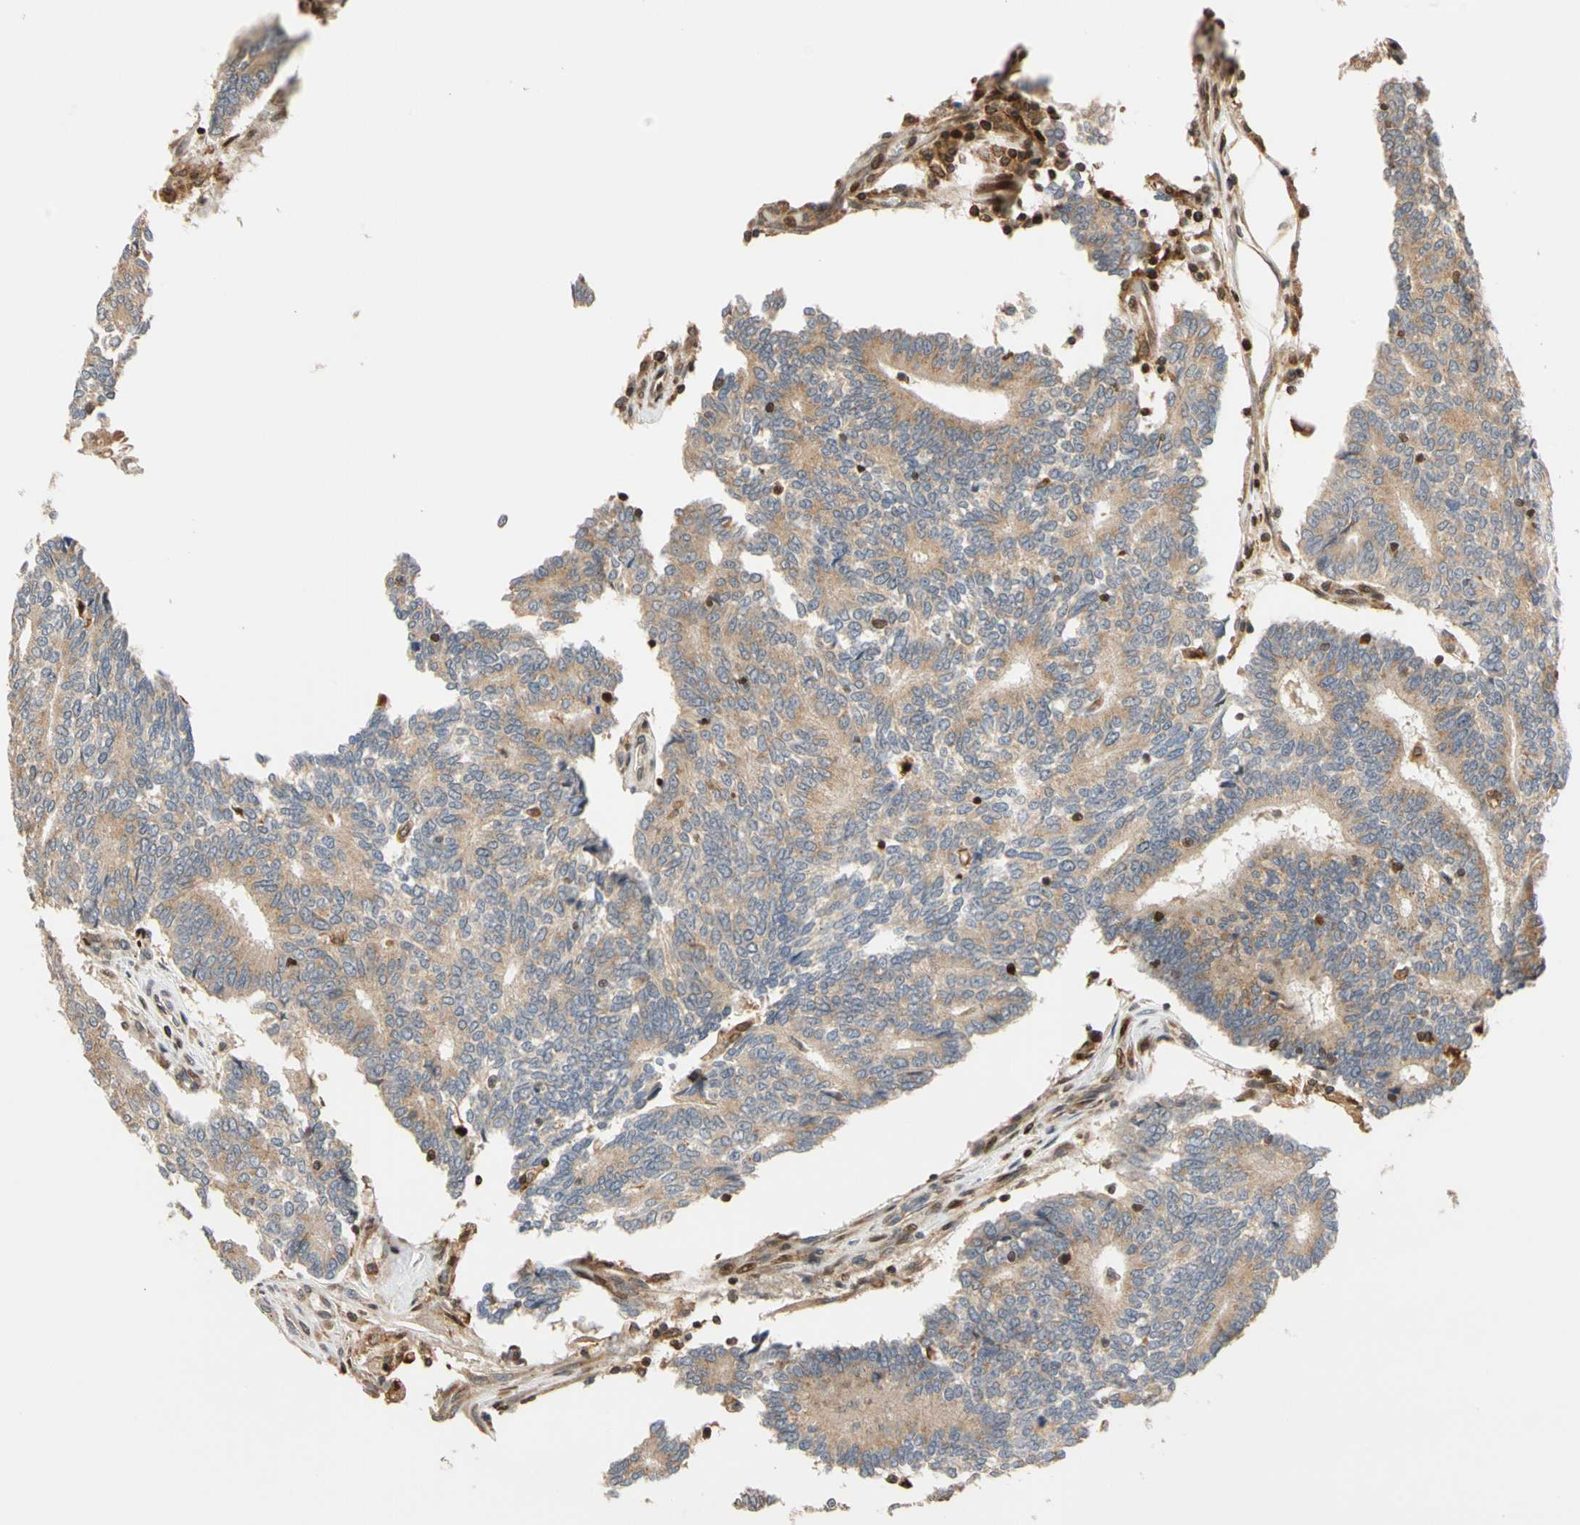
{"staining": {"intensity": "moderate", "quantity": ">75%", "location": "cytoplasmic/membranous"}, "tissue": "prostate cancer", "cell_type": "Tumor cells", "image_type": "cancer", "snomed": [{"axis": "morphology", "description": "Adenocarcinoma, High grade"}, {"axis": "topography", "description": "Prostate"}], "caption": "Adenocarcinoma (high-grade) (prostate) was stained to show a protein in brown. There is medium levels of moderate cytoplasmic/membranous positivity in approximately >75% of tumor cells.", "gene": "IP6K2", "patient": {"sex": "male", "age": 55}}